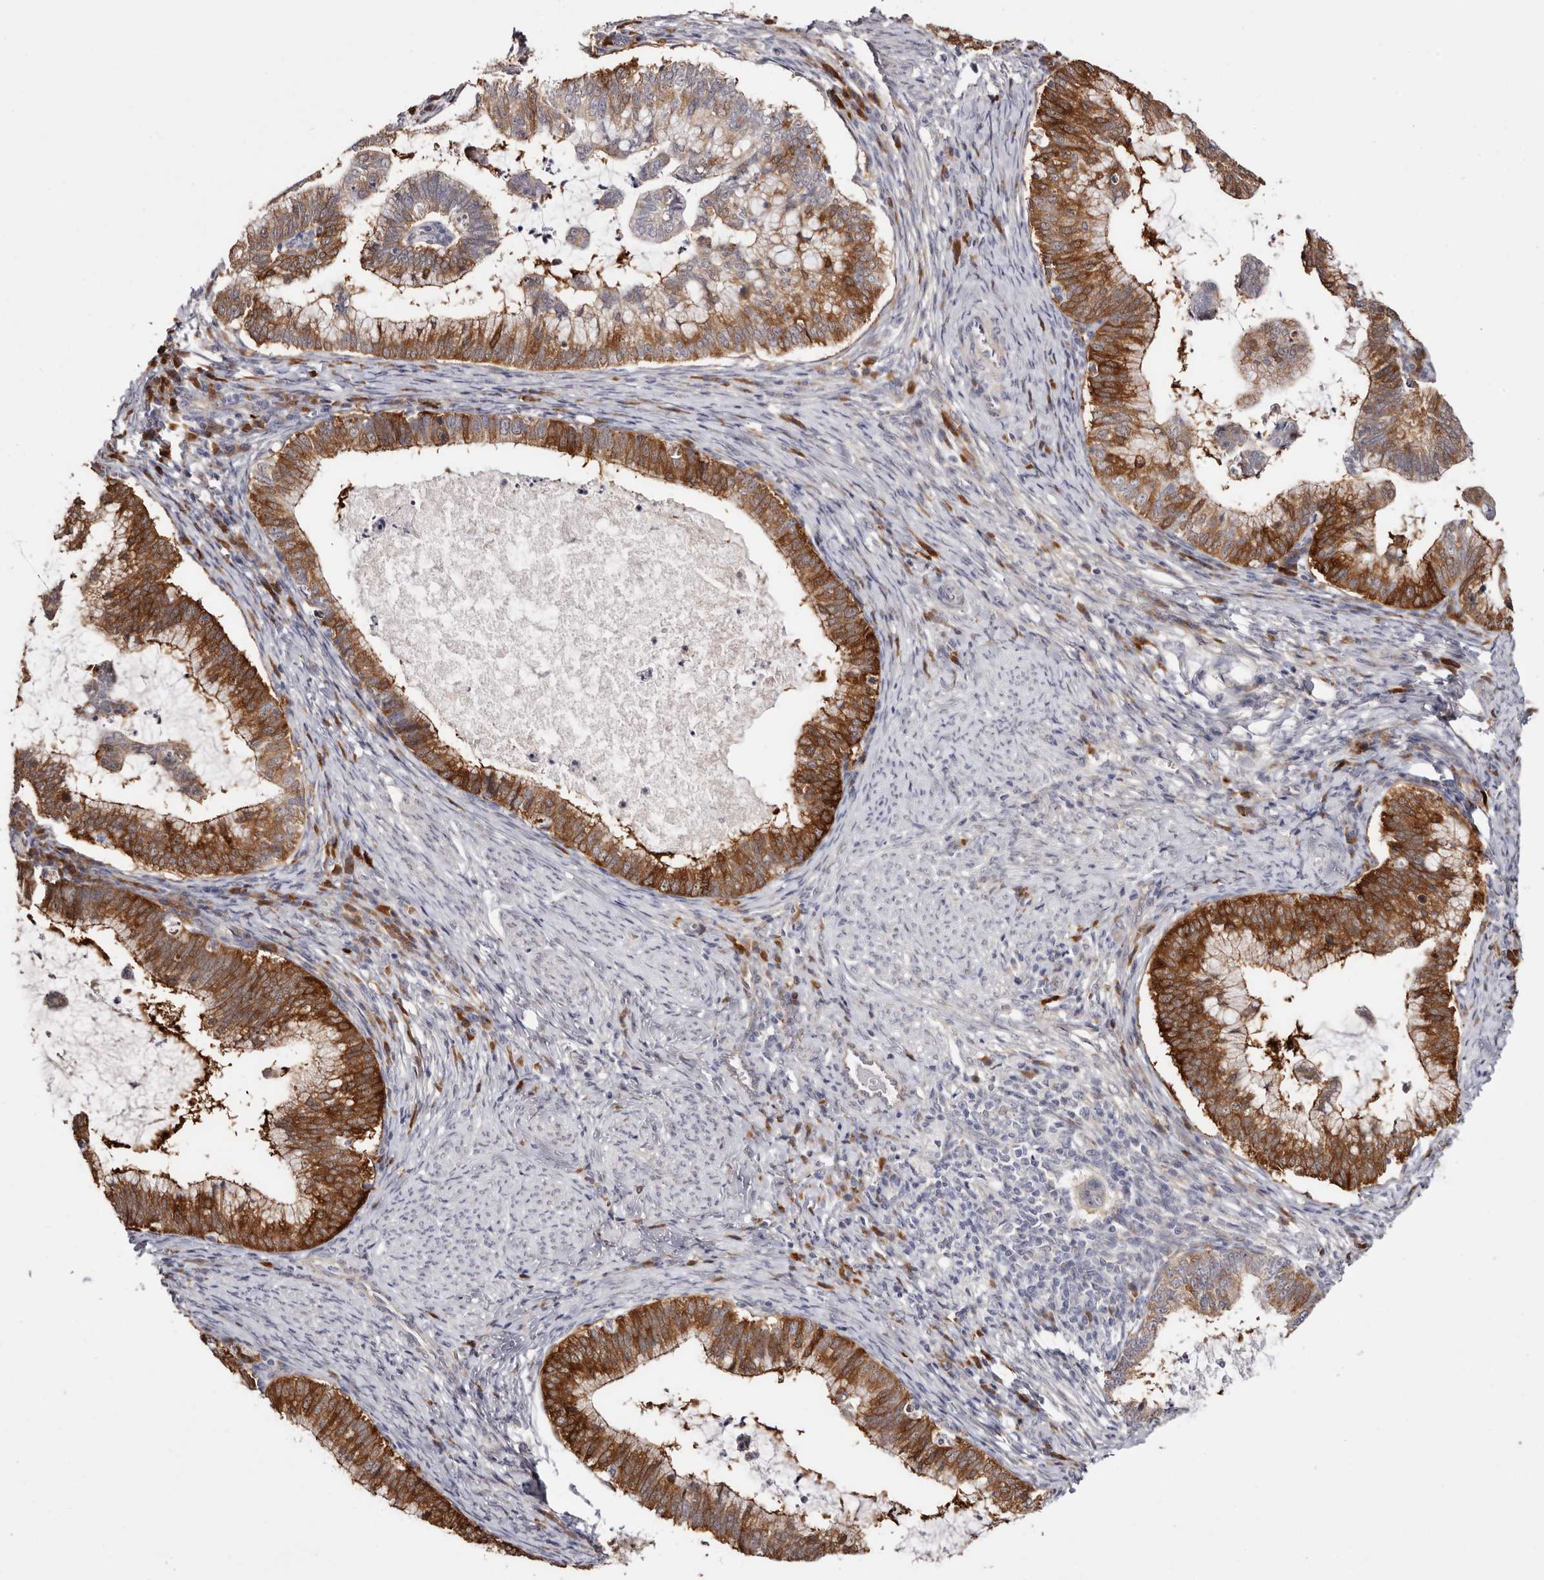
{"staining": {"intensity": "strong", "quantity": ">75%", "location": "cytoplasmic/membranous"}, "tissue": "cervical cancer", "cell_type": "Tumor cells", "image_type": "cancer", "snomed": [{"axis": "morphology", "description": "Adenocarcinoma, NOS"}, {"axis": "topography", "description": "Cervix"}], "caption": "Immunohistochemistry (IHC) (DAB) staining of human cervical cancer exhibits strong cytoplasmic/membranous protein staining in about >75% of tumor cells.", "gene": "GFOD1", "patient": {"sex": "female", "age": 36}}